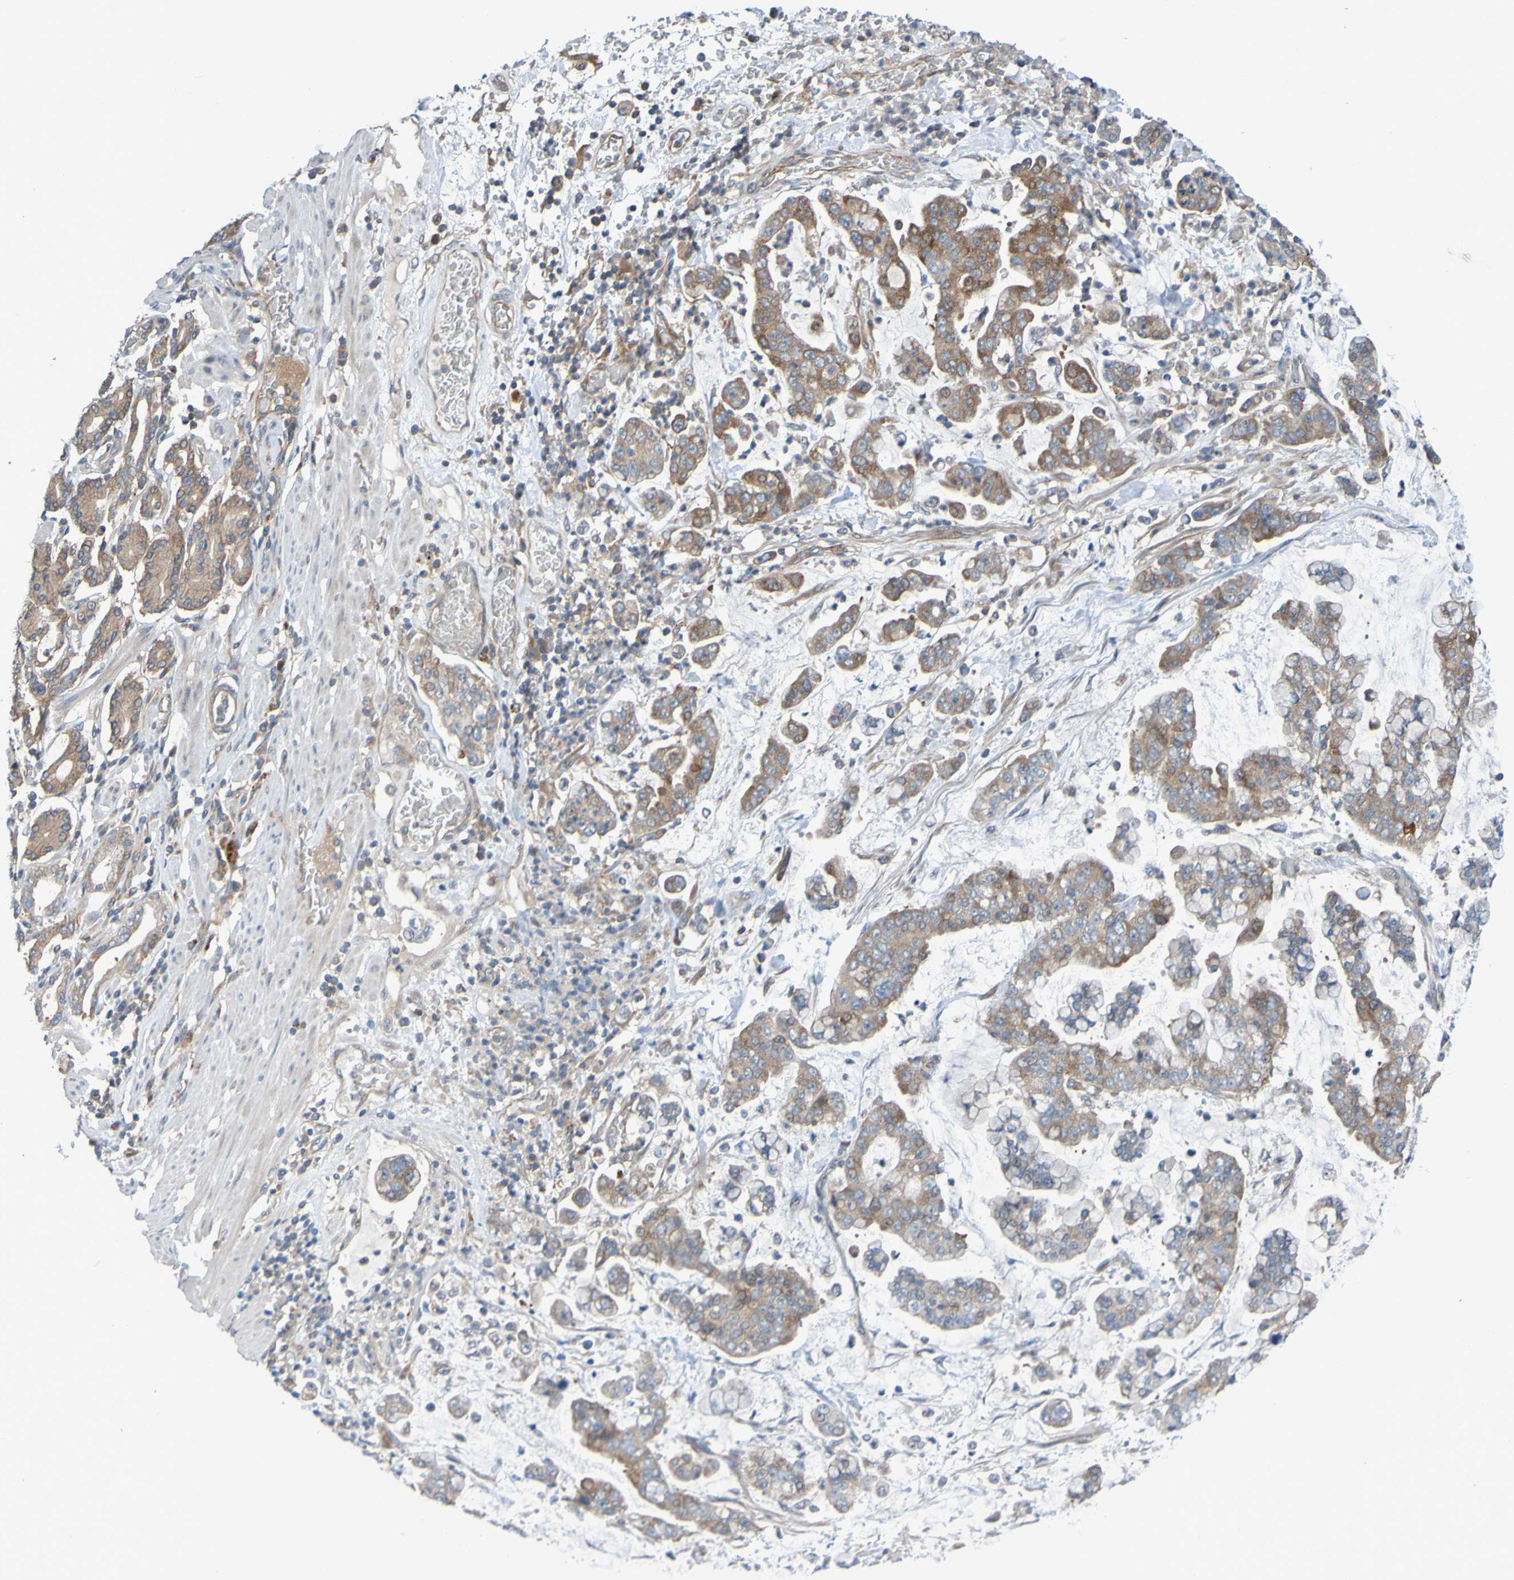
{"staining": {"intensity": "moderate", "quantity": ">75%", "location": "cytoplasmic/membranous"}, "tissue": "stomach cancer", "cell_type": "Tumor cells", "image_type": "cancer", "snomed": [{"axis": "morphology", "description": "Normal tissue, NOS"}, {"axis": "morphology", "description": "Adenocarcinoma, NOS"}, {"axis": "topography", "description": "Stomach, upper"}, {"axis": "topography", "description": "Stomach"}], "caption": "Immunohistochemical staining of human stomach cancer (adenocarcinoma) shows medium levels of moderate cytoplasmic/membranous expression in approximately >75% of tumor cells.", "gene": "SDK1", "patient": {"sex": "male", "age": 76}}